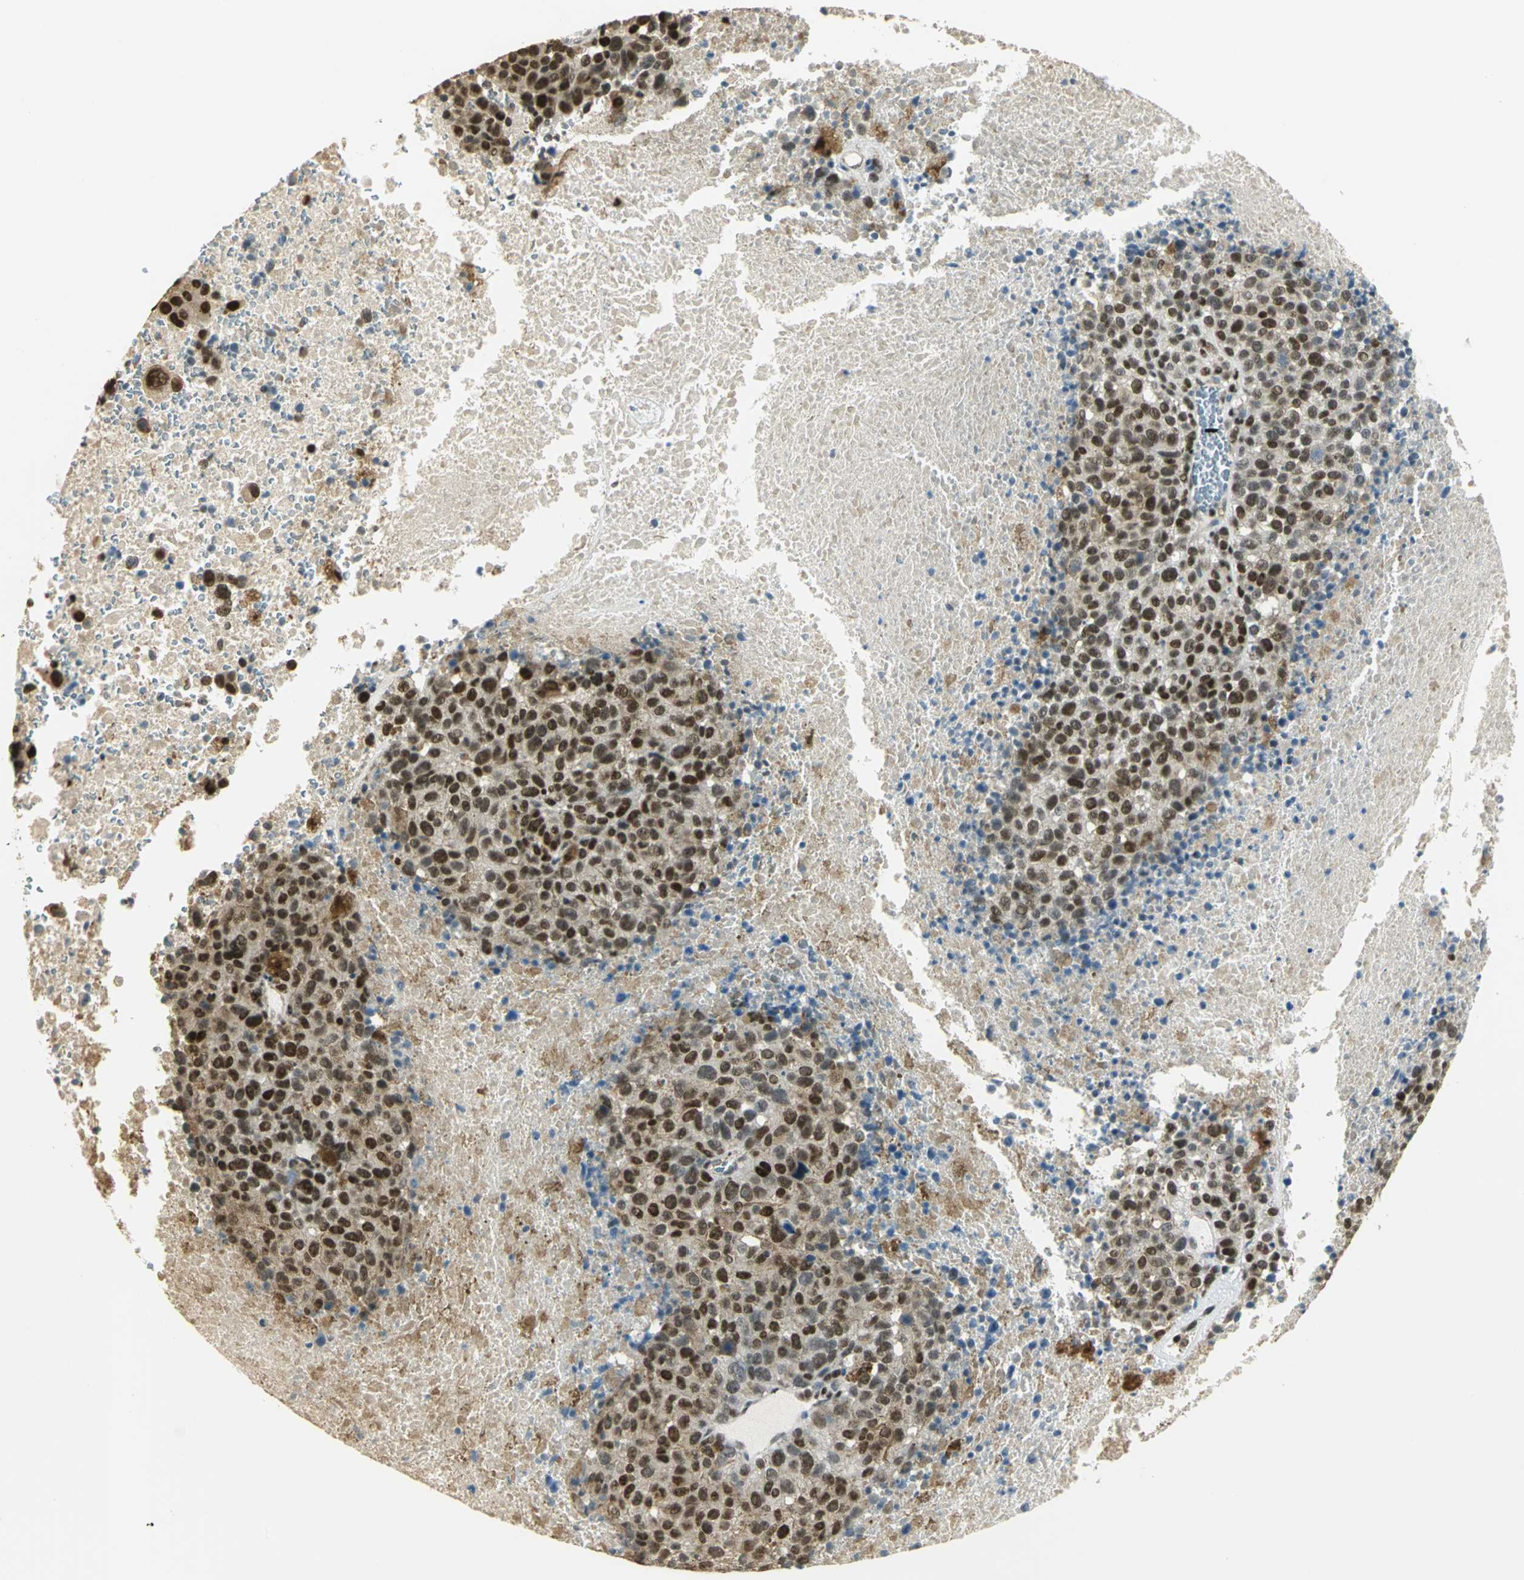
{"staining": {"intensity": "strong", "quantity": ">75%", "location": "nuclear"}, "tissue": "melanoma", "cell_type": "Tumor cells", "image_type": "cancer", "snomed": [{"axis": "morphology", "description": "Malignant melanoma, Metastatic site"}, {"axis": "topography", "description": "Cerebral cortex"}], "caption": "Immunohistochemistry image of neoplastic tissue: human melanoma stained using immunohistochemistry exhibits high levels of strong protein expression localized specifically in the nuclear of tumor cells, appearing as a nuclear brown color.", "gene": "ELF1", "patient": {"sex": "female", "age": 52}}